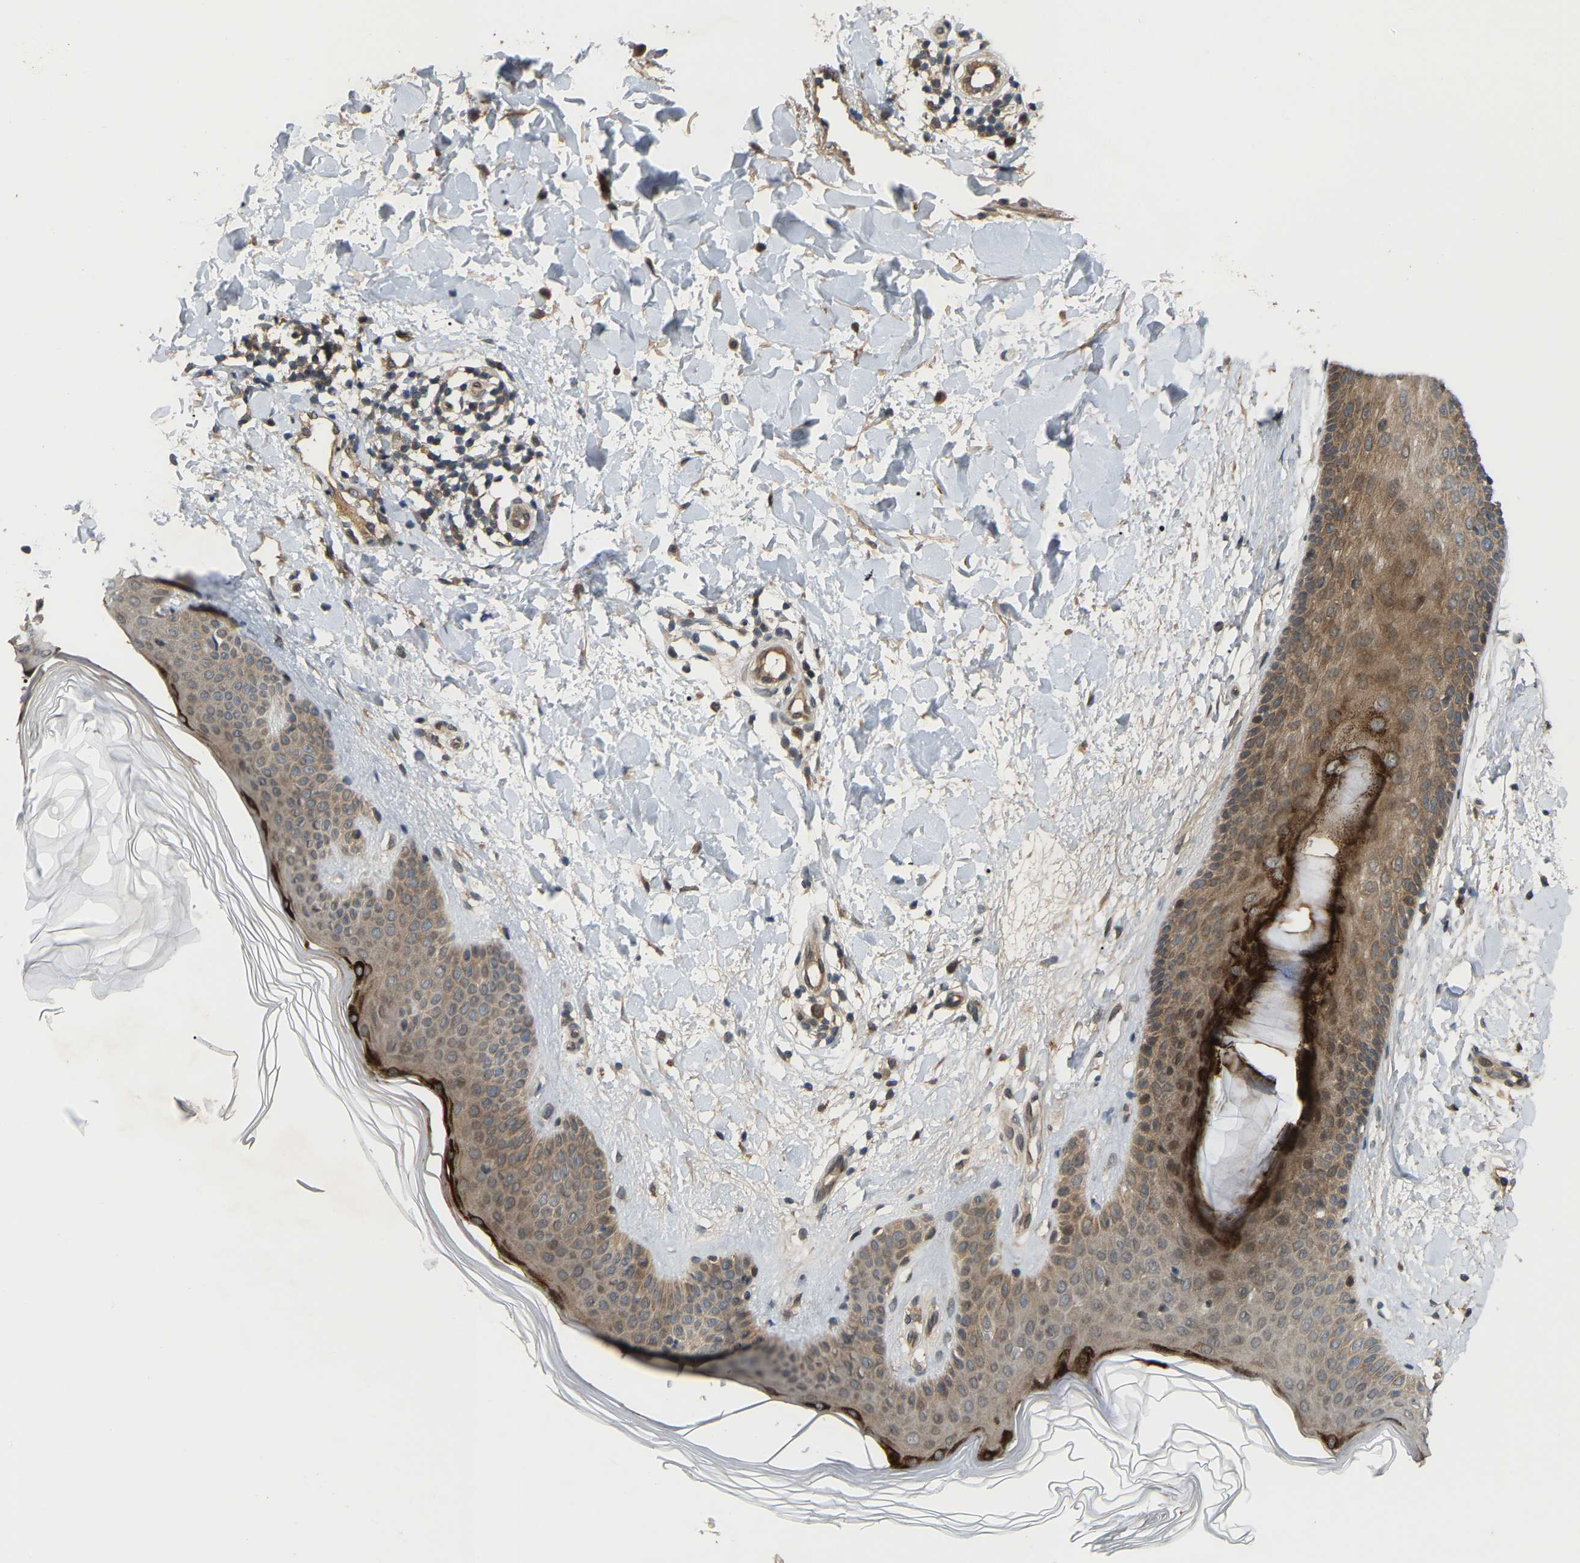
{"staining": {"intensity": "weak", "quantity": ">75%", "location": "cytoplasmic/membranous"}, "tissue": "skin", "cell_type": "Fibroblasts", "image_type": "normal", "snomed": [{"axis": "morphology", "description": "Normal tissue, NOS"}, {"axis": "morphology", "description": "Malignant melanoma, Metastatic site"}, {"axis": "topography", "description": "Skin"}], "caption": "Immunohistochemical staining of unremarkable human skin shows >75% levels of weak cytoplasmic/membranous protein staining in approximately >75% of fibroblasts.", "gene": "CROT", "patient": {"sex": "male", "age": 41}}